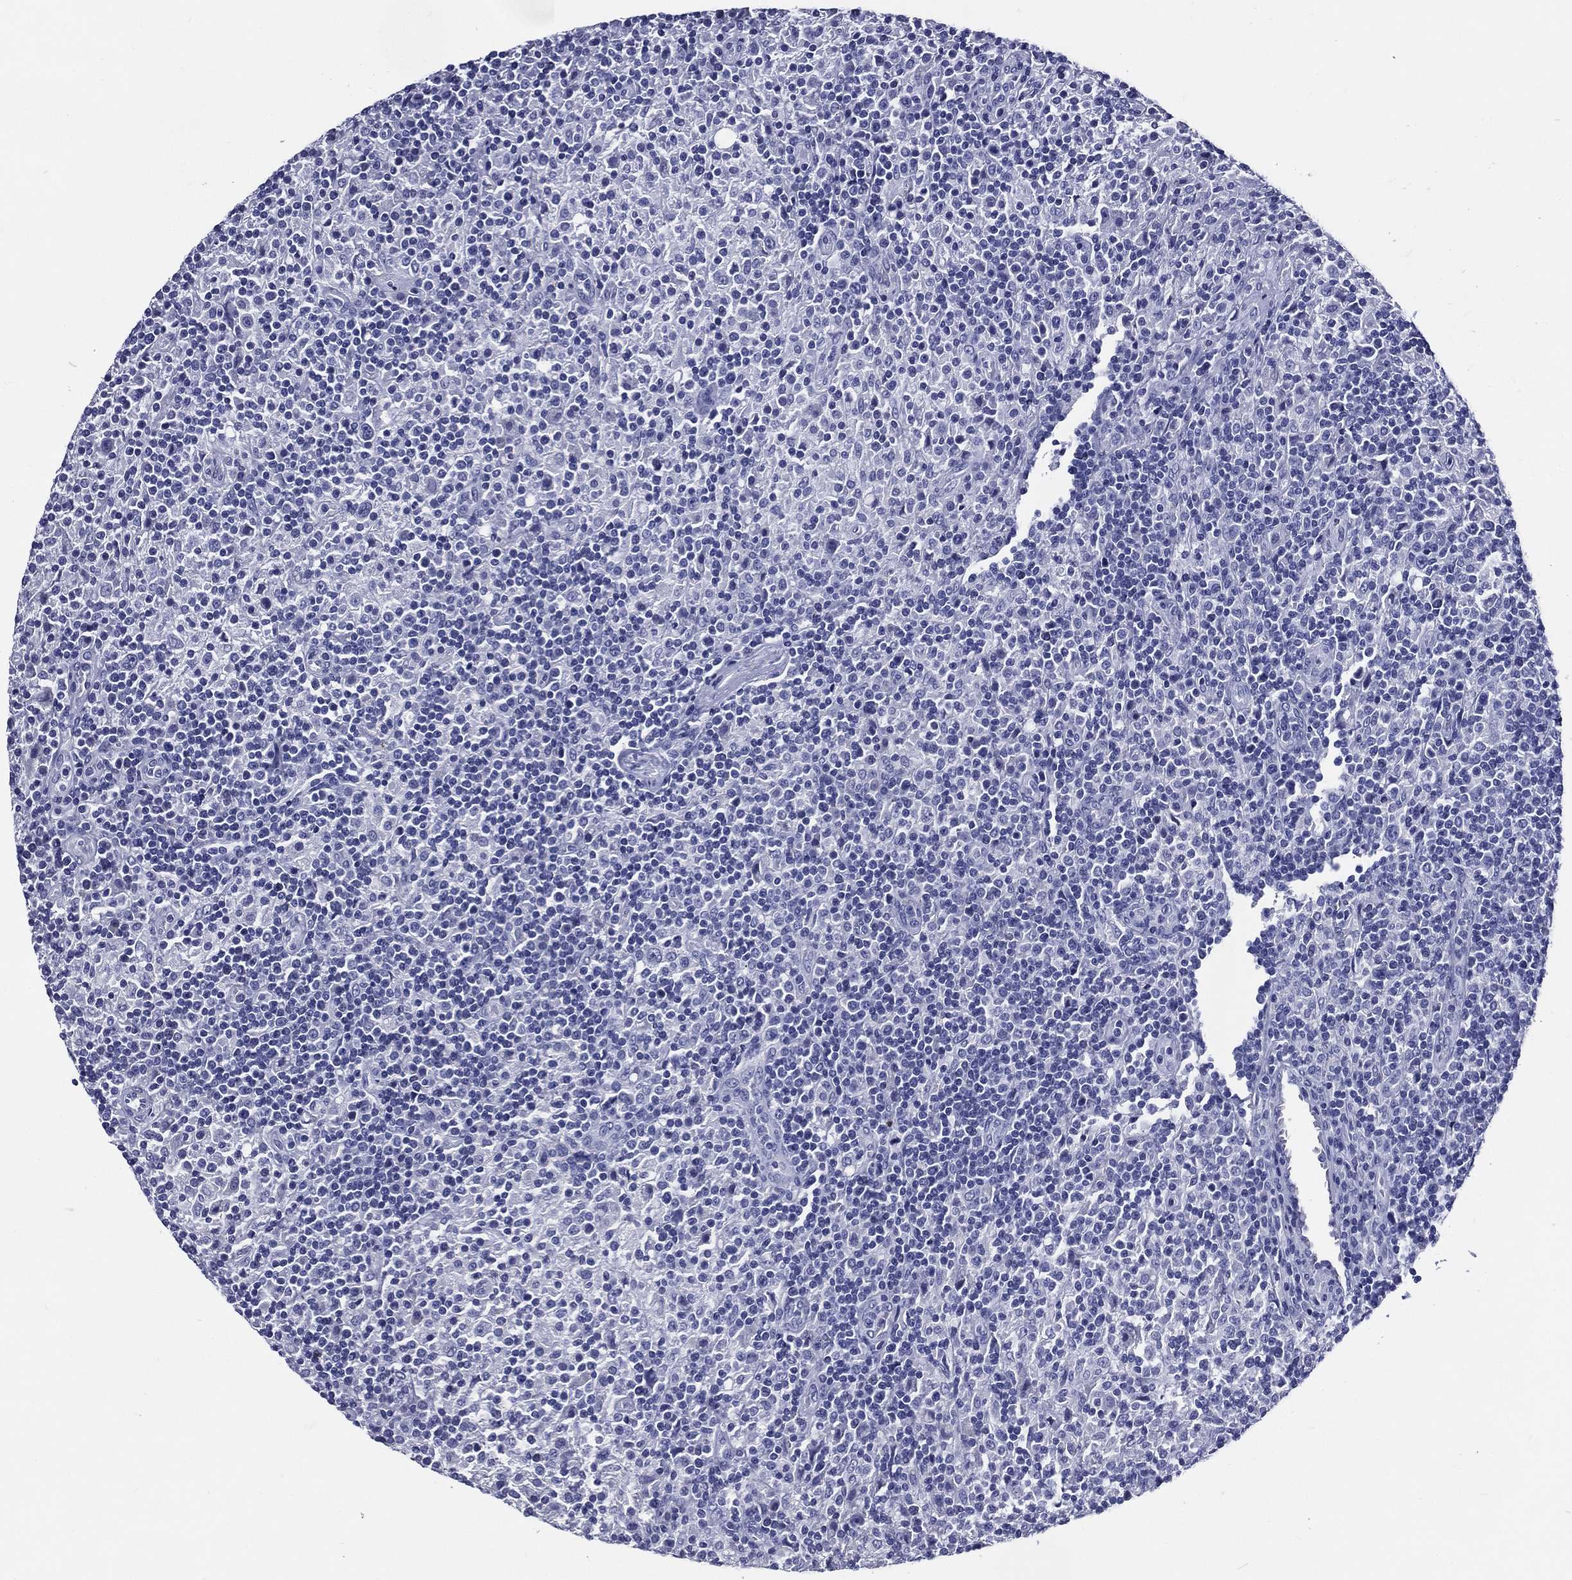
{"staining": {"intensity": "negative", "quantity": "none", "location": "none"}, "tissue": "lymphoma", "cell_type": "Tumor cells", "image_type": "cancer", "snomed": [{"axis": "morphology", "description": "Hodgkin's disease, NOS"}, {"axis": "topography", "description": "Lymph node"}], "caption": "This is an IHC photomicrograph of human lymphoma. There is no expression in tumor cells.", "gene": "ACE2", "patient": {"sex": "male", "age": 70}}